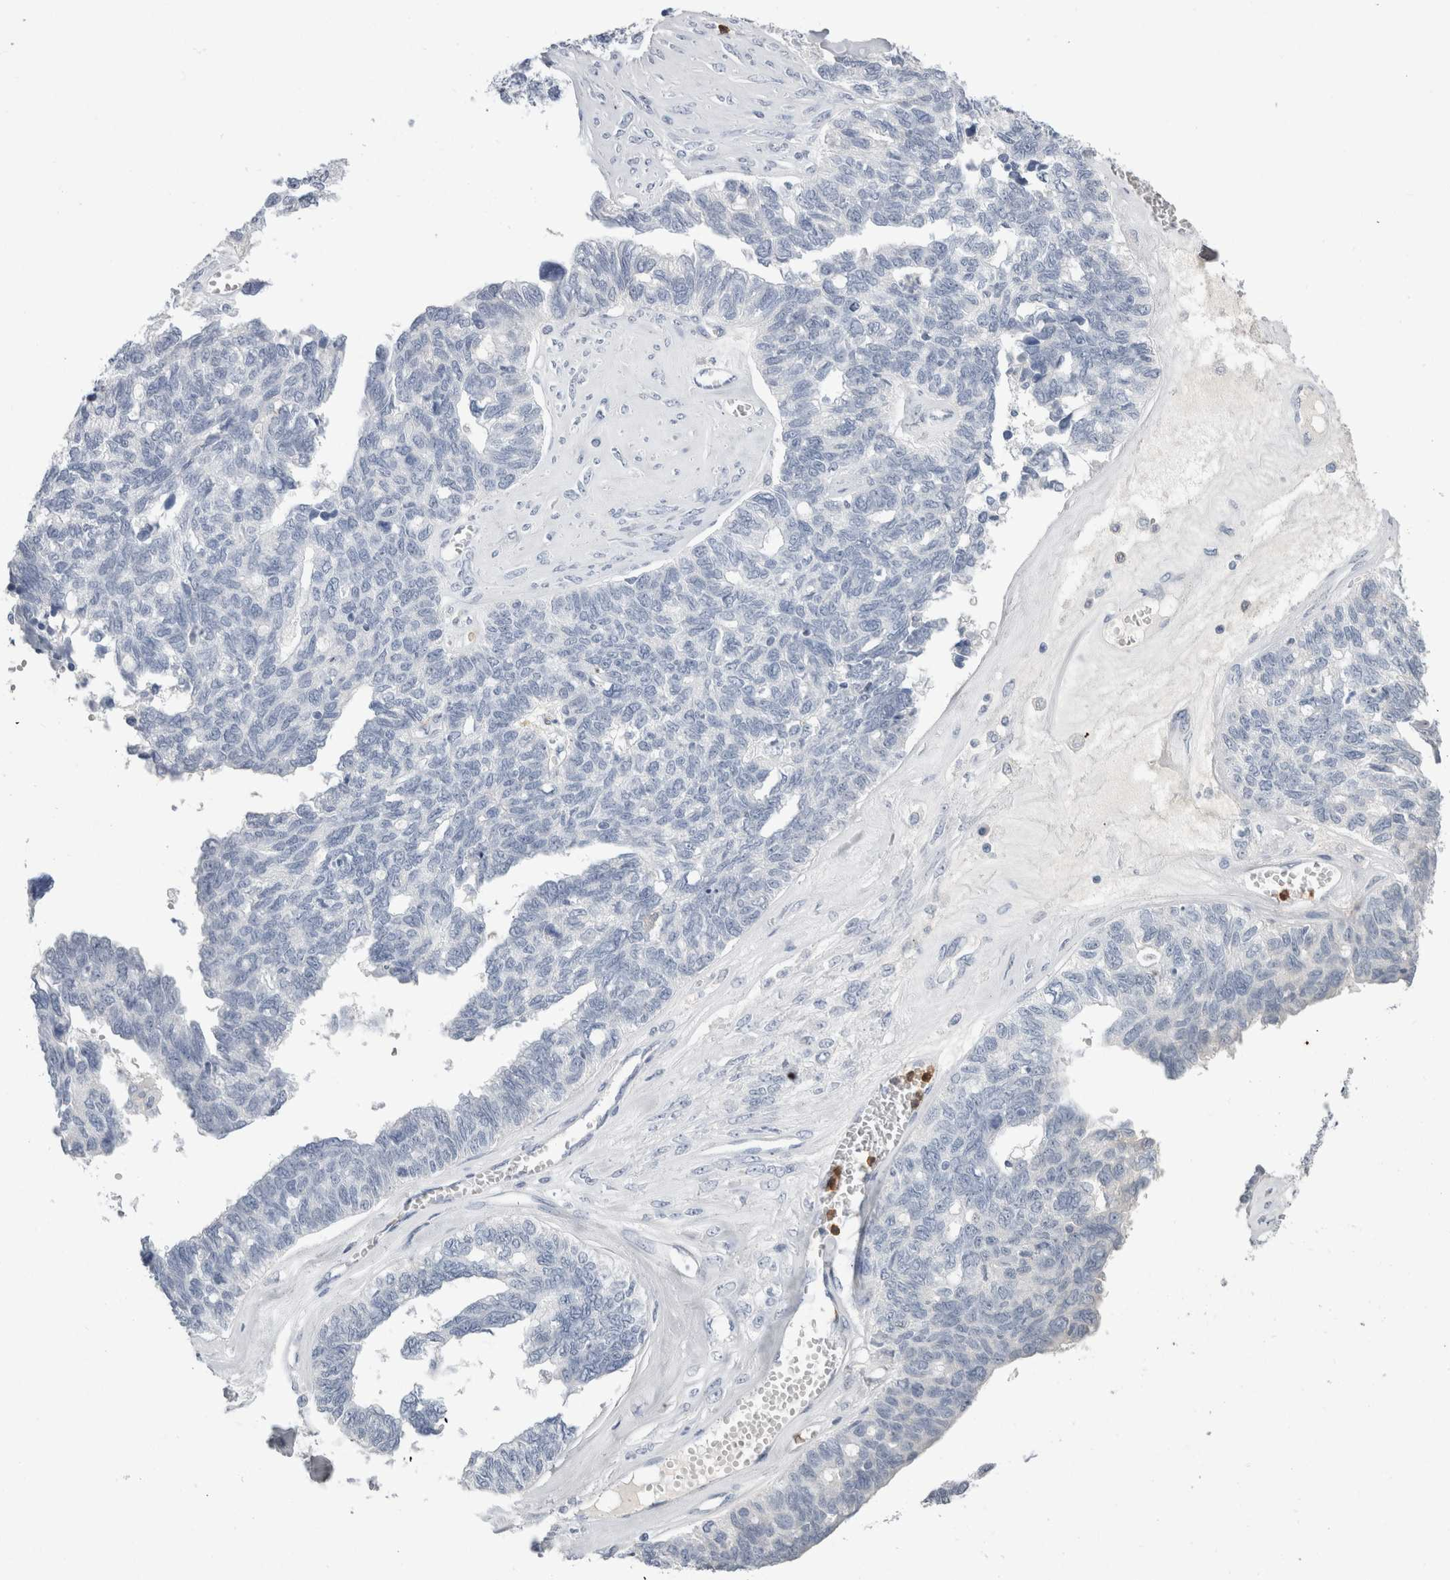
{"staining": {"intensity": "negative", "quantity": "none", "location": "none"}, "tissue": "ovarian cancer", "cell_type": "Tumor cells", "image_type": "cancer", "snomed": [{"axis": "morphology", "description": "Cystadenocarcinoma, serous, NOS"}, {"axis": "topography", "description": "Ovary"}], "caption": "An image of human ovarian cancer (serous cystadenocarcinoma) is negative for staining in tumor cells.", "gene": "S100A12", "patient": {"sex": "female", "age": 79}}